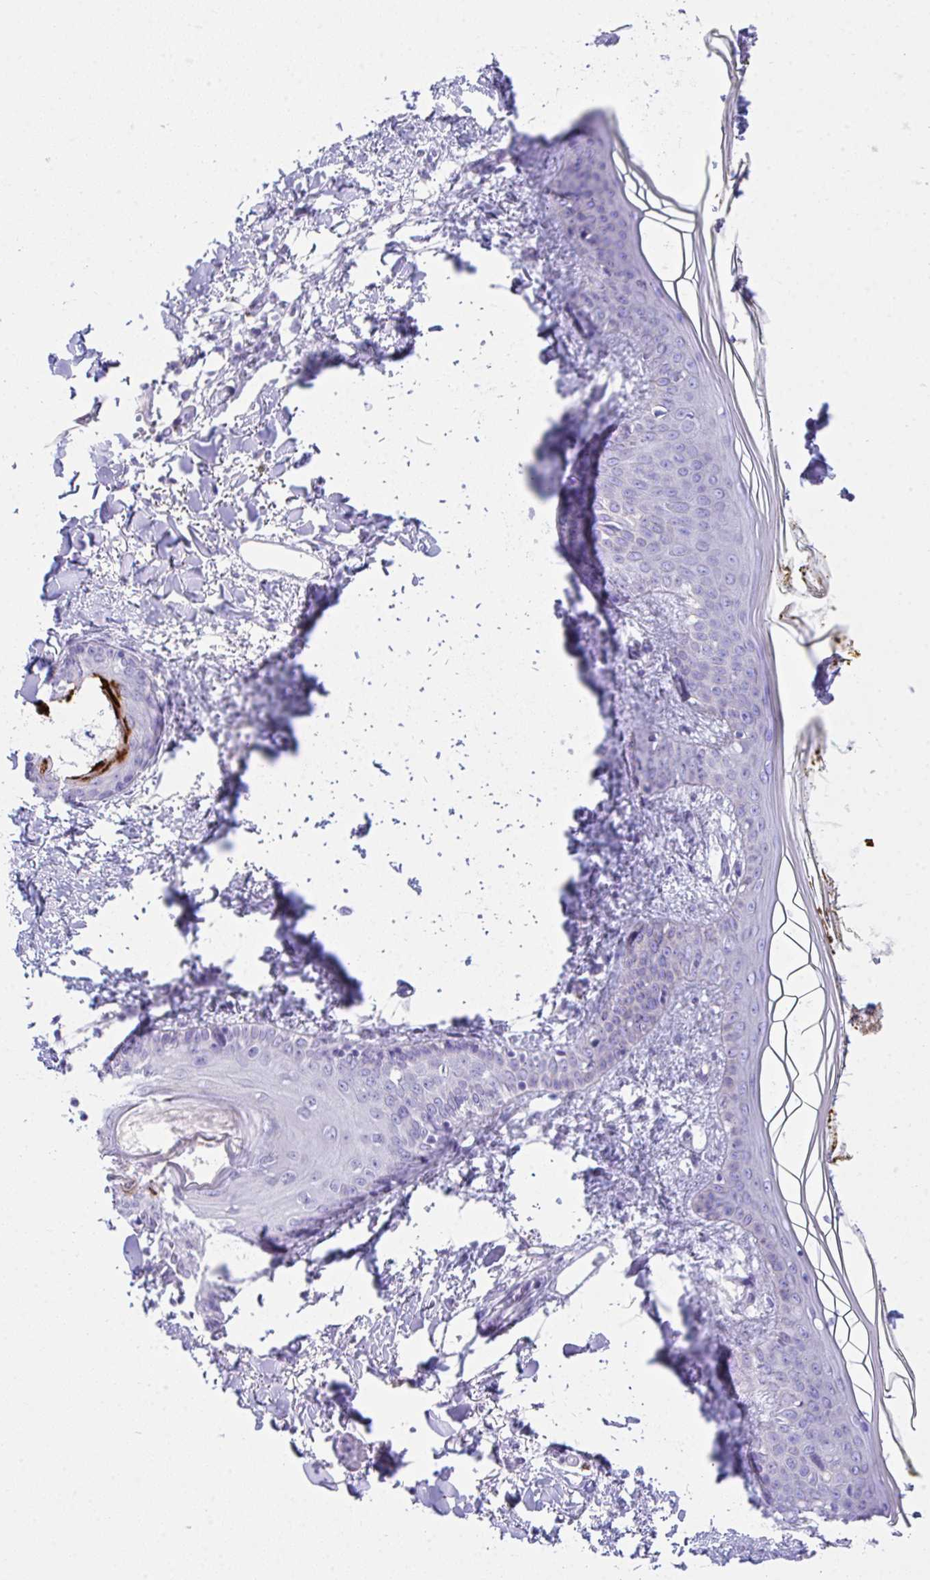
{"staining": {"intensity": "negative", "quantity": "none", "location": "none"}, "tissue": "skin", "cell_type": "Fibroblasts", "image_type": "normal", "snomed": [{"axis": "morphology", "description": "Normal tissue, NOS"}, {"axis": "topography", "description": "Skin"}], "caption": "Skin was stained to show a protein in brown. There is no significant staining in fibroblasts. (Stains: DAB IHC with hematoxylin counter stain, Microscopy: brightfield microscopy at high magnification).", "gene": "SLC16A6", "patient": {"sex": "female", "age": 34}}